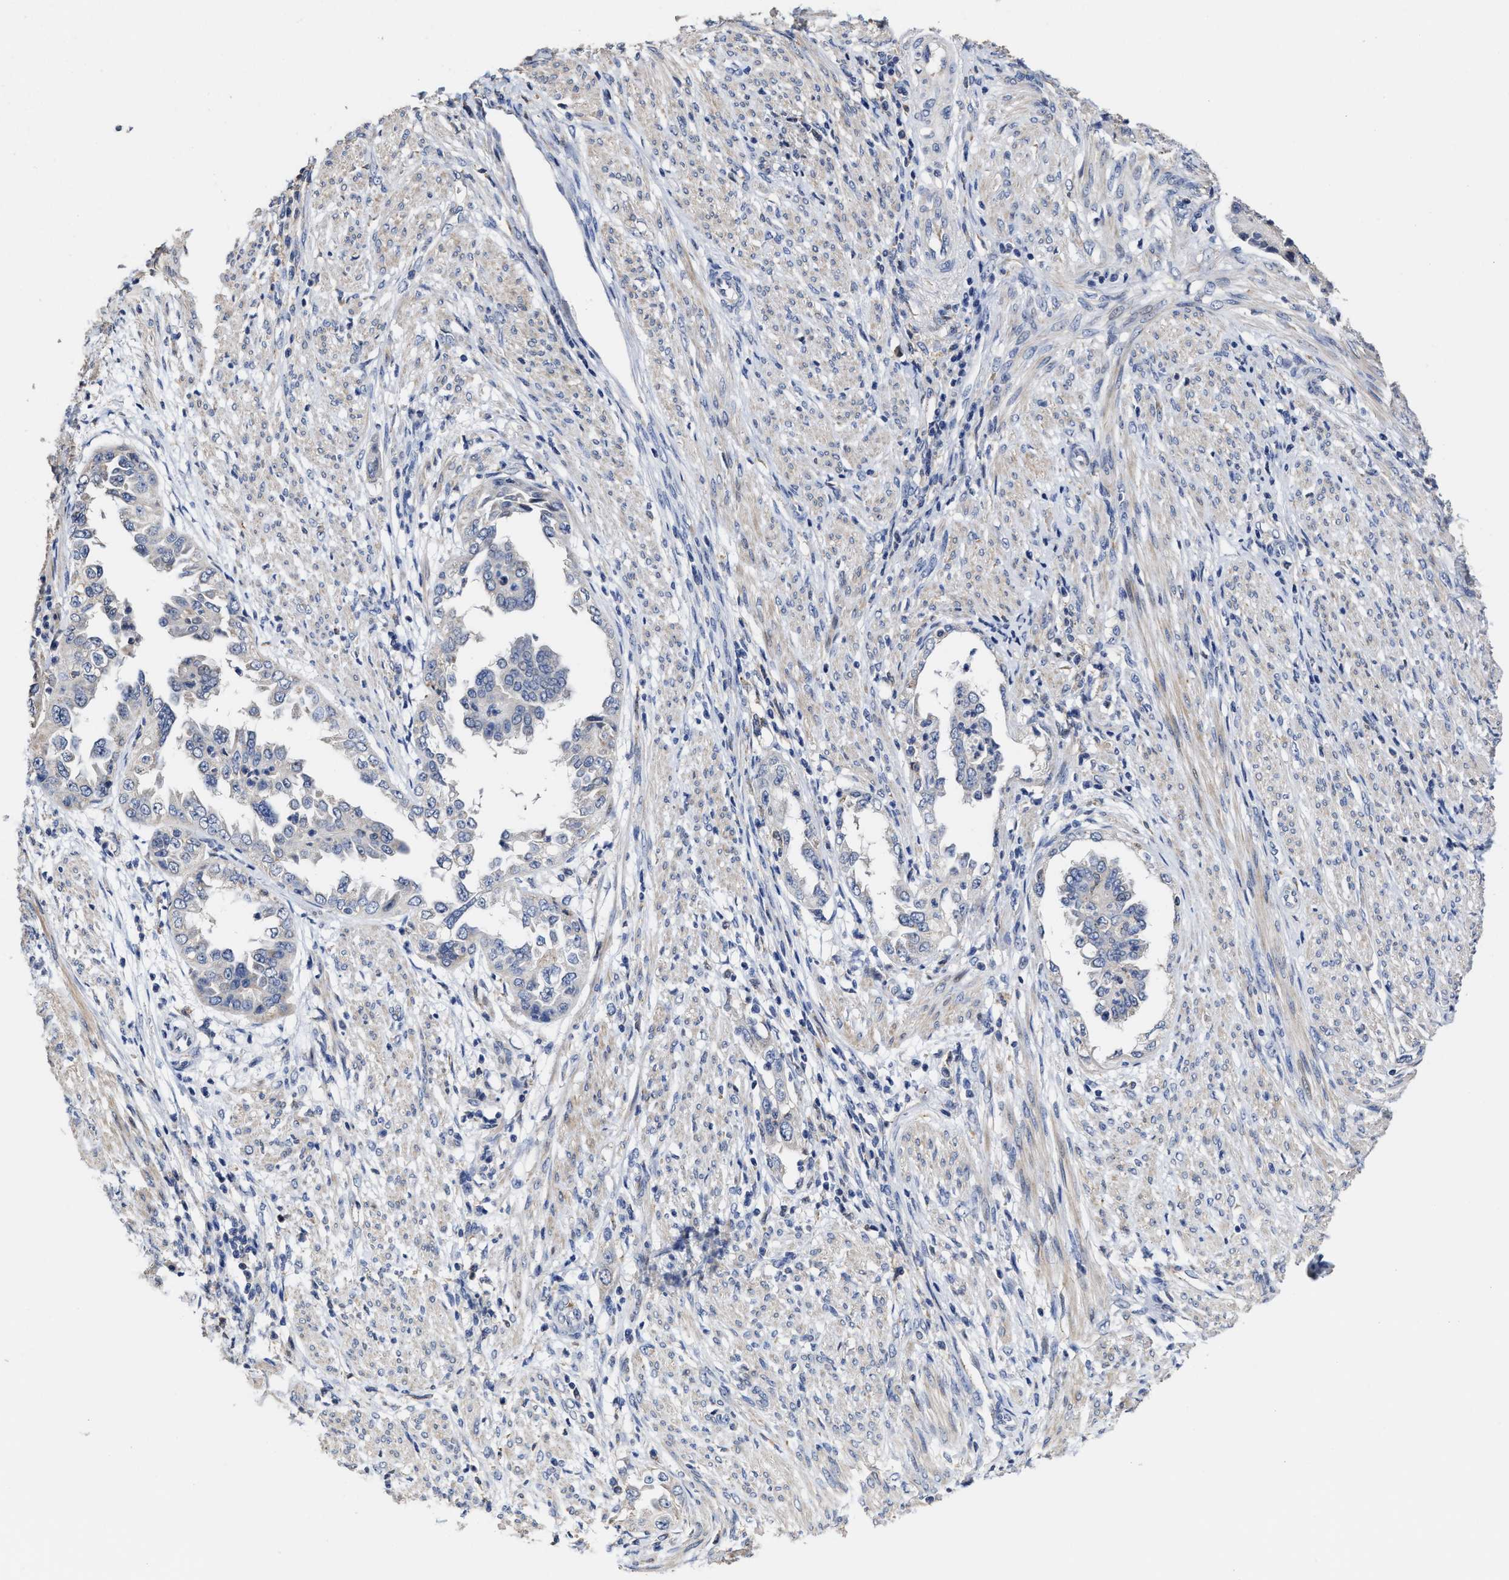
{"staining": {"intensity": "negative", "quantity": "none", "location": "none"}, "tissue": "endometrial cancer", "cell_type": "Tumor cells", "image_type": "cancer", "snomed": [{"axis": "morphology", "description": "Adenocarcinoma, NOS"}, {"axis": "topography", "description": "Endometrium"}], "caption": "Immunohistochemistry of endometrial adenocarcinoma reveals no staining in tumor cells.", "gene": "ZFAT", "patient": {"sex": "female", "age": 85}}